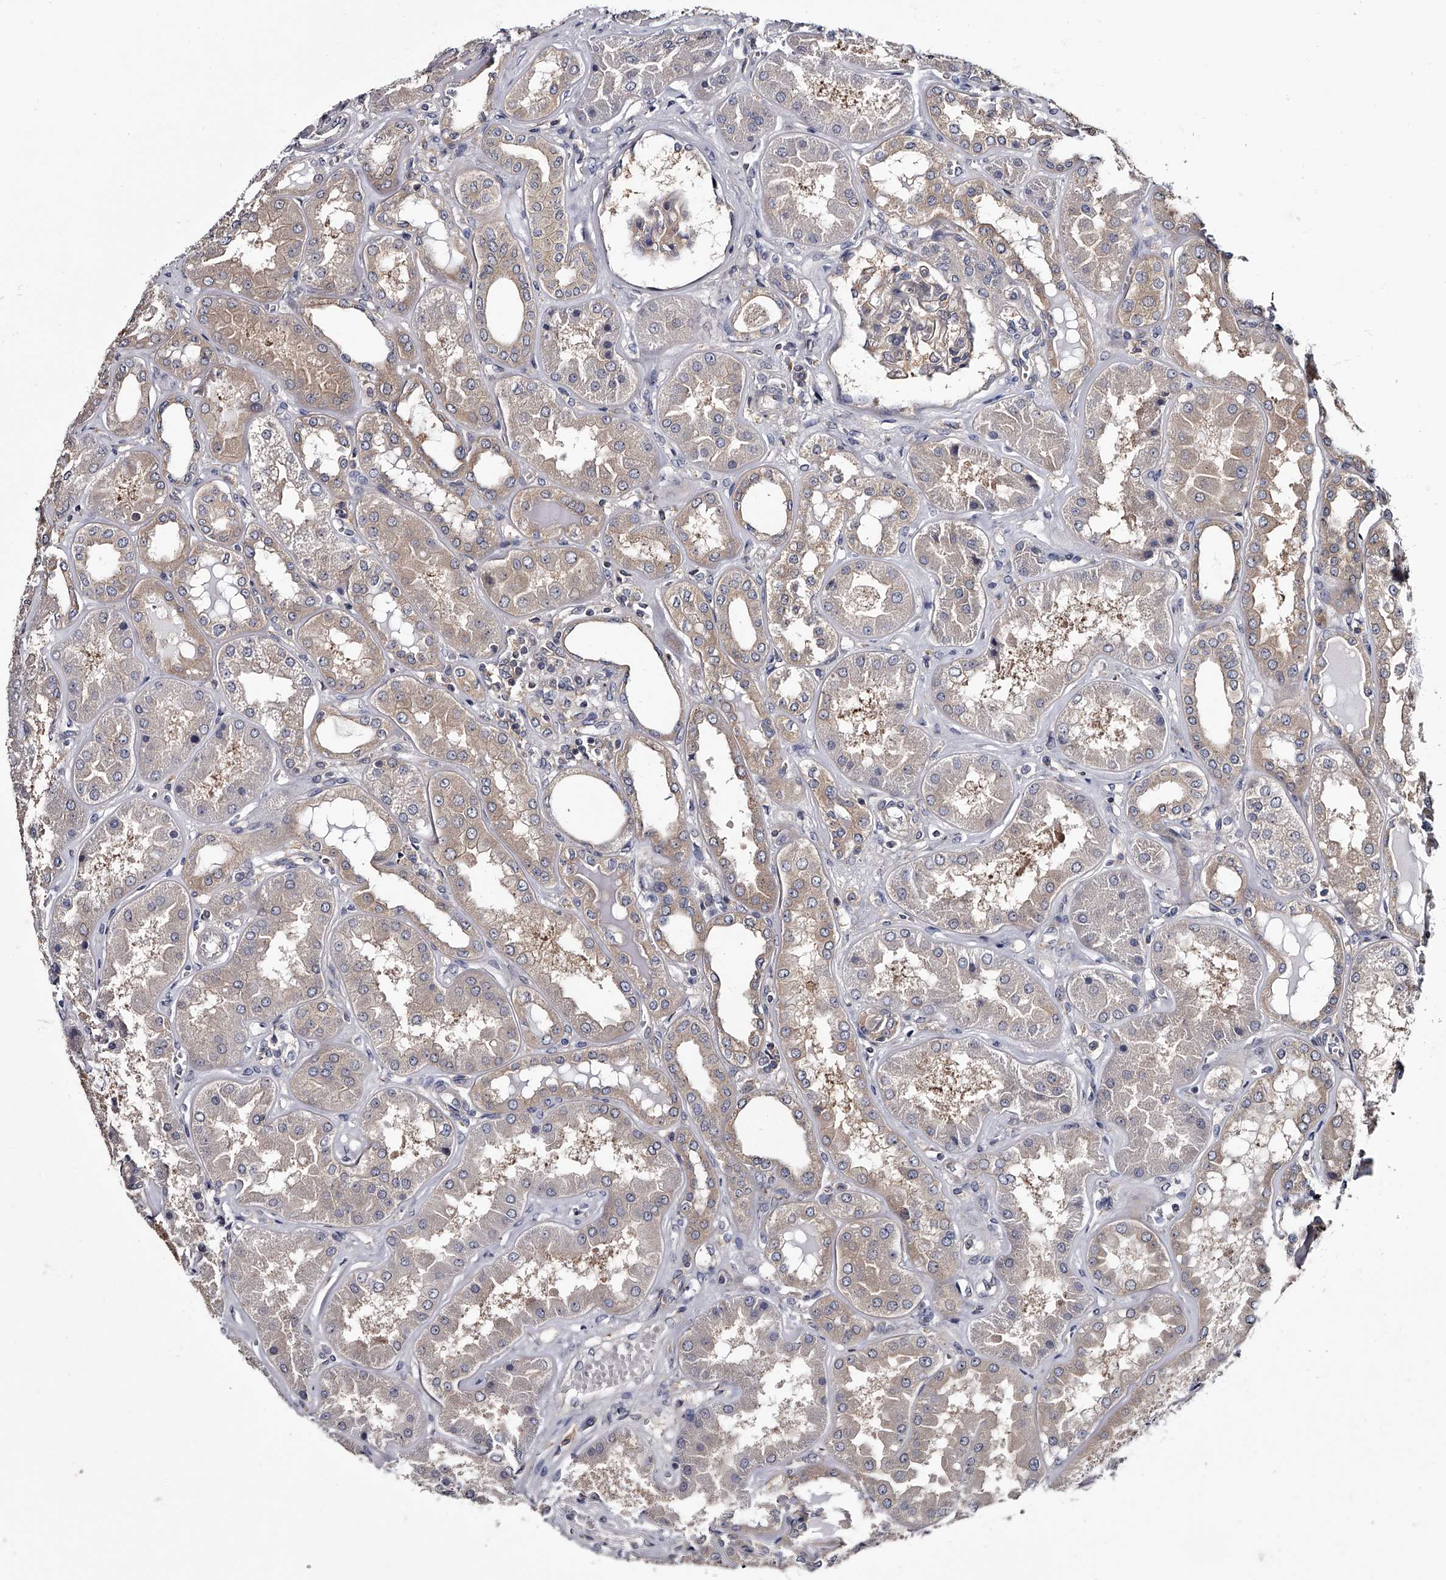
{"staining": {"intensity": "weak", "quantity": "<25%", "location": "cytoplasmic/membranous"}, "tissue": "kidney", "cell_type": "Cells in glomeruli", "image_type": "normal", "snomed": [{"axis": "morphology", "description": "Normal tissue, NOS"}, {"axis": "topography", "description": "Kidney"}], "caption": "The histopathology image shows no significant expression in cells in glomeruli of kidney.", "gene": "GAPVD1", "patient": {"sex": "female", "age": 56}}